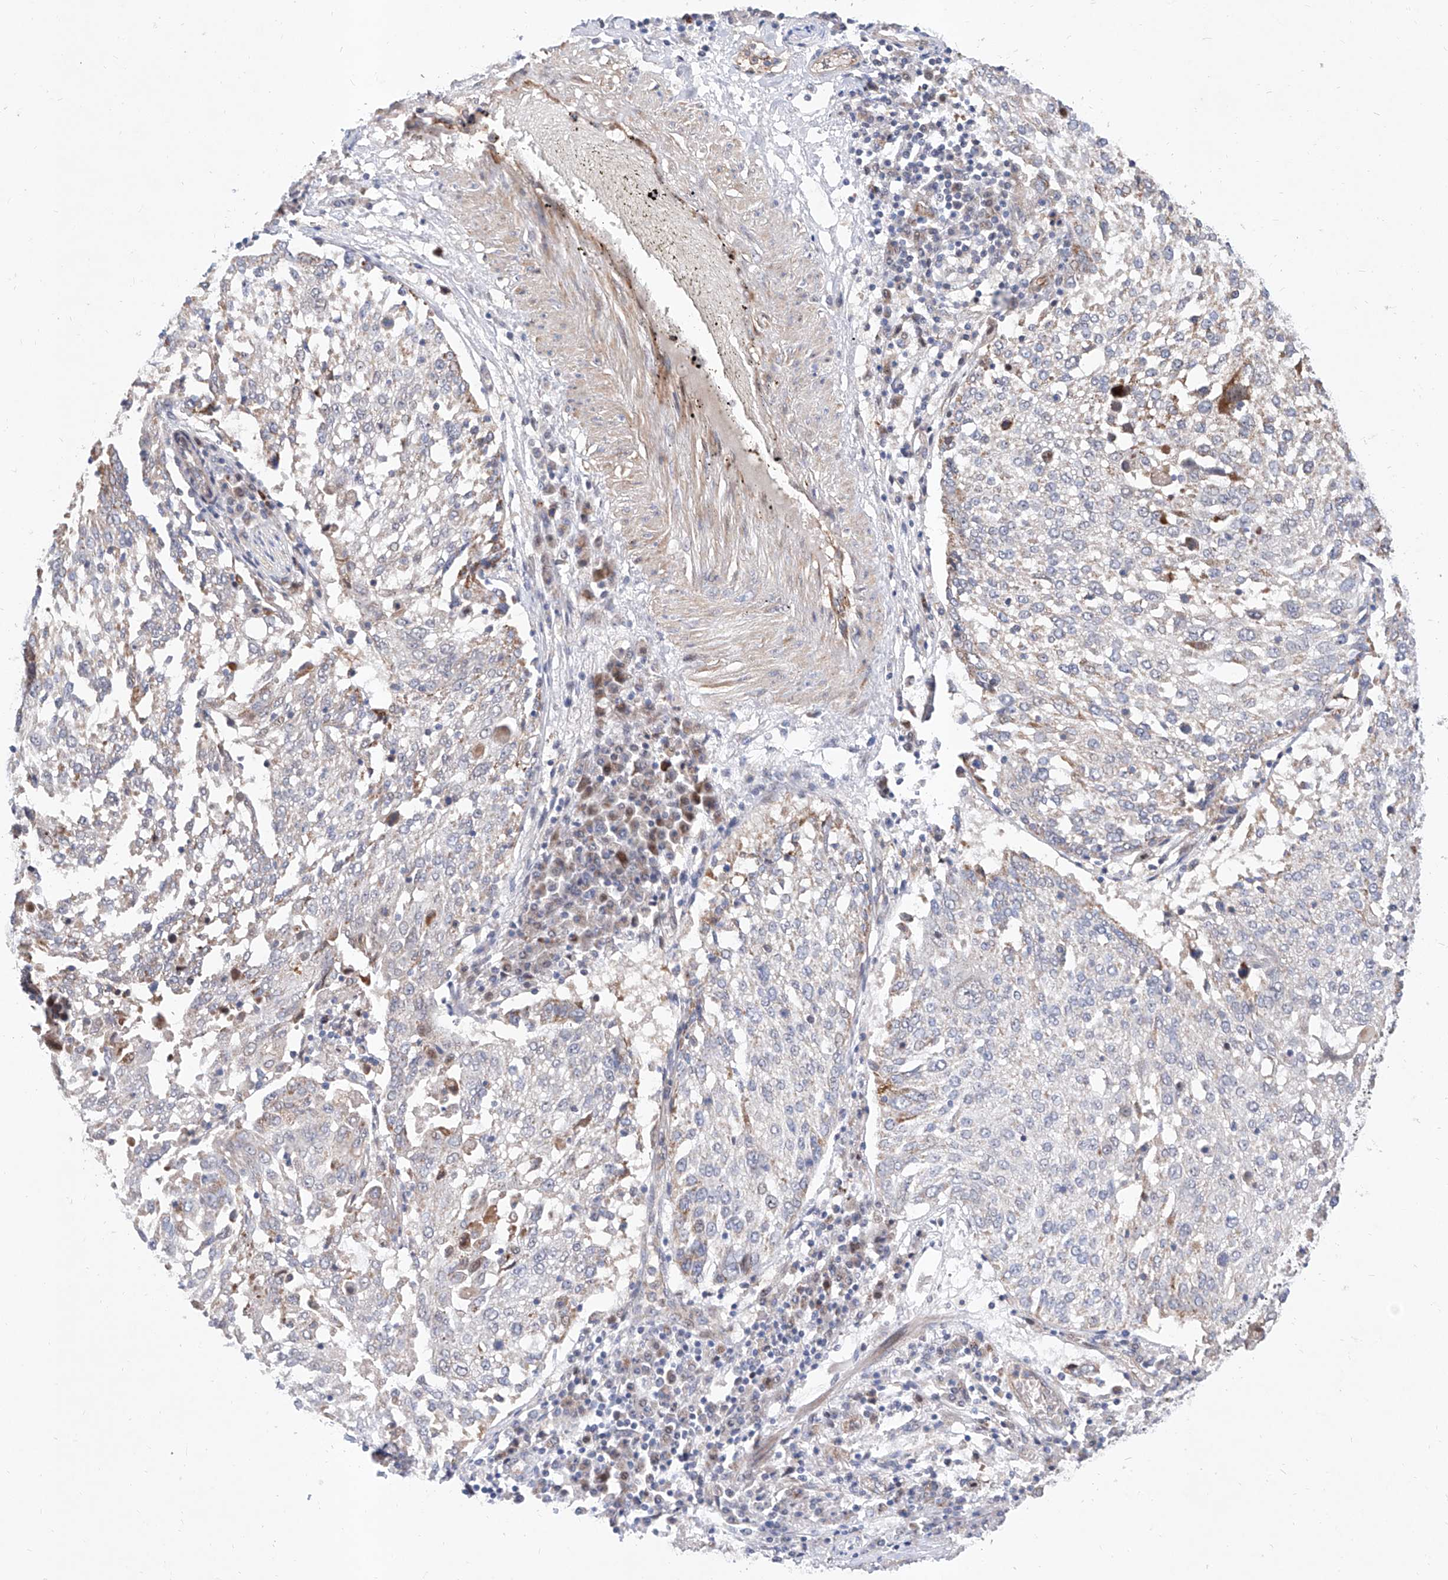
{"staining": {"intensity": "negative", "quantity": "none", "location": "none"}, "tissue": "lung cancer", "cell_type": "Tumor cells", "image_type": "cancer", "snomed": [{"axis": "morphology", "description": "Squamous cell carcinoma, NOS"}, {"axis": "topography", "description": "Lung"}], "caption": "Image shows no protein expression in tumor cells of lung cancer tissue.", "gene": "FUCA2", "patient": {"sex": "male", "age": 65}}